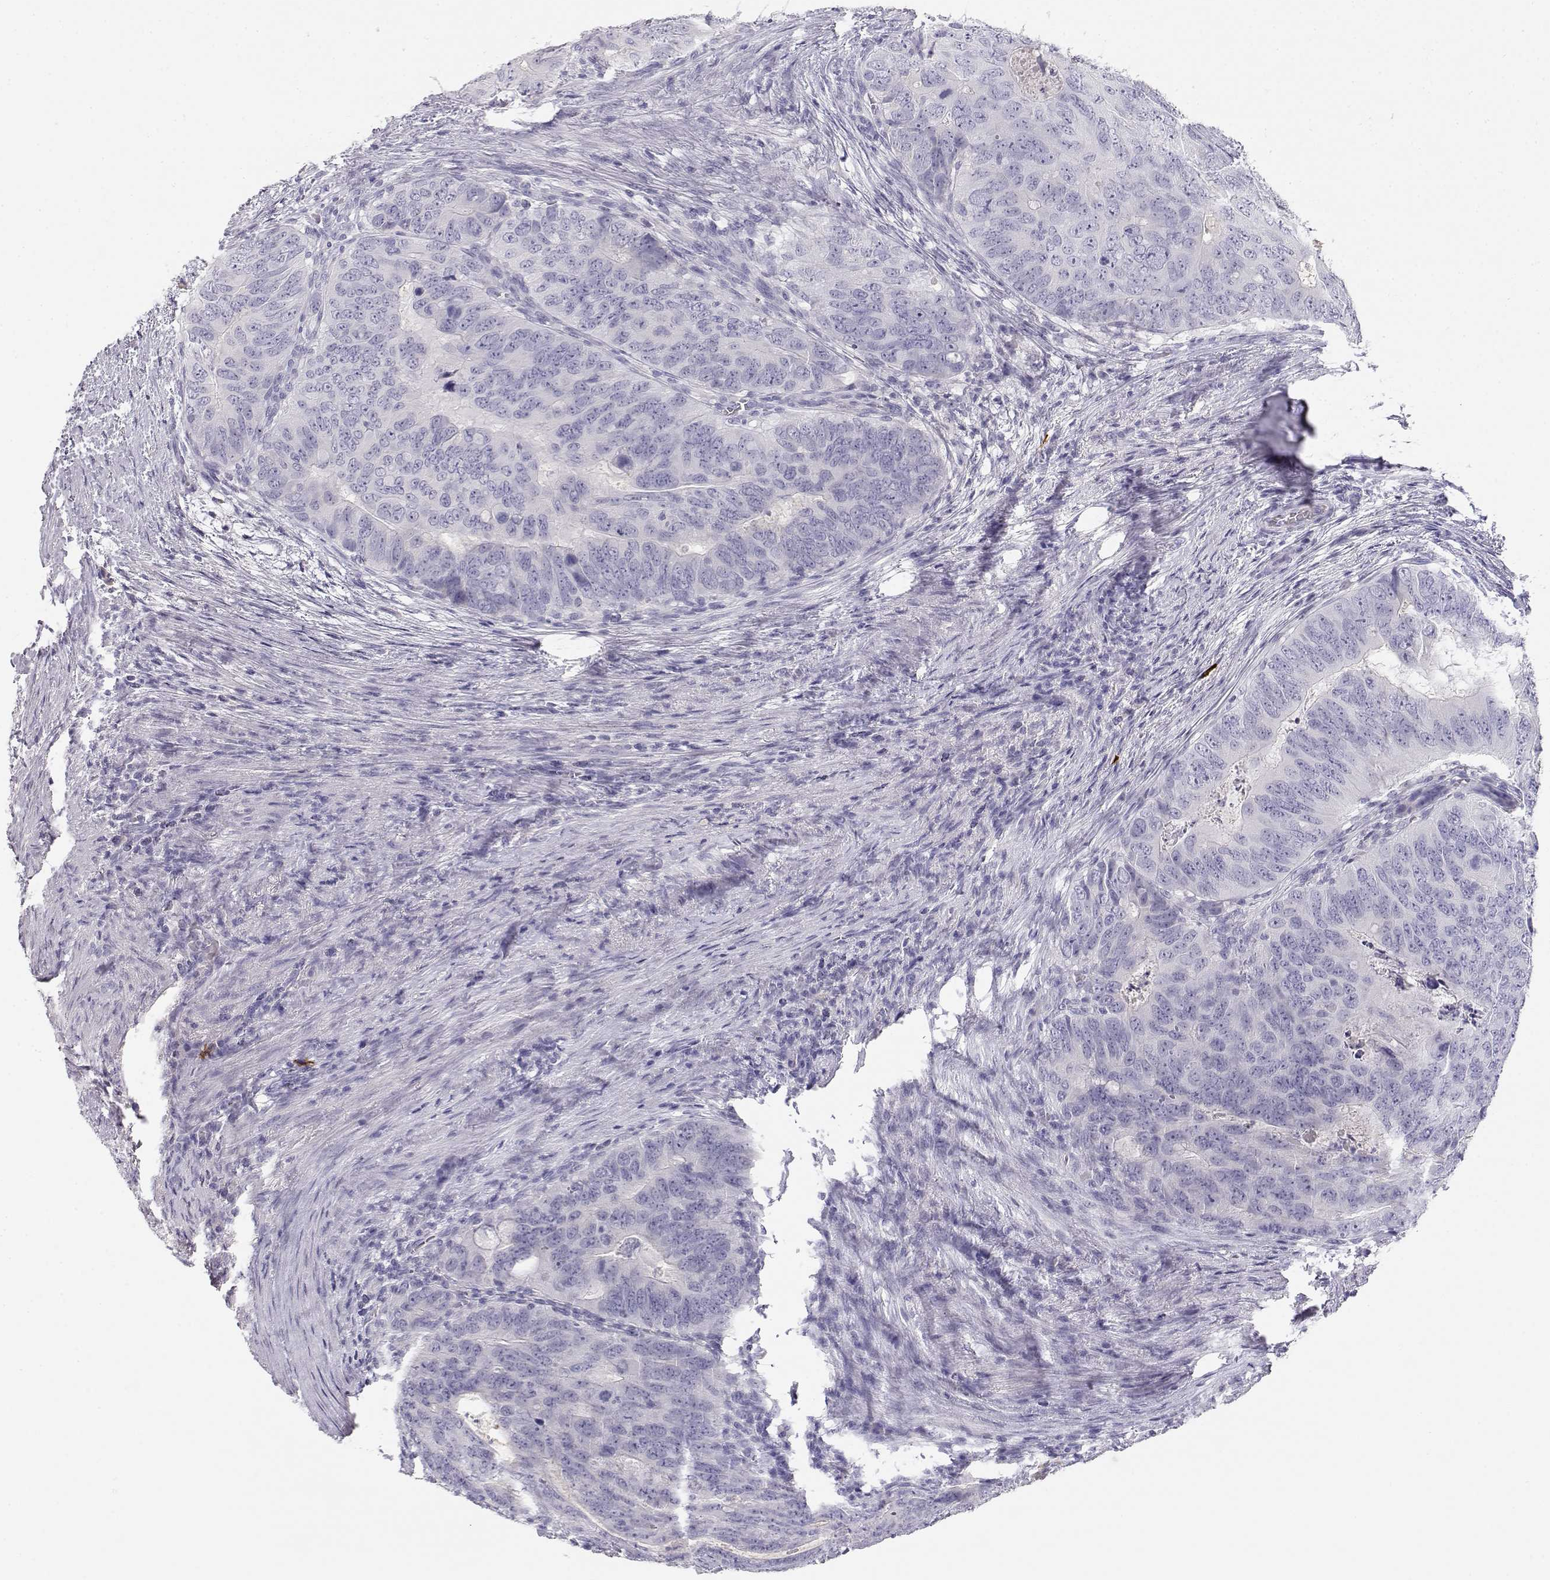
{"staining": {"intensity": "negative", "quantity": "none", "location": "none"}, "tissue": "colorectal cancer", "cell_type": "Tumor cells", "image_type": "cancer", "snomed": [{"axis": "morphology", "description": "Adenocarcinoma, NOS"}, {"axis": "topography", "description": "Colon"}], "caption": "This photomicrograph is of adenocarcinoma (colorectal) stained with IHC to label a protein in brown with the nuclei are counter-stained blue. There is no staining in tumor cells.", "gene": "GPR174", "patient": {"sex": "male", "age": 79}}